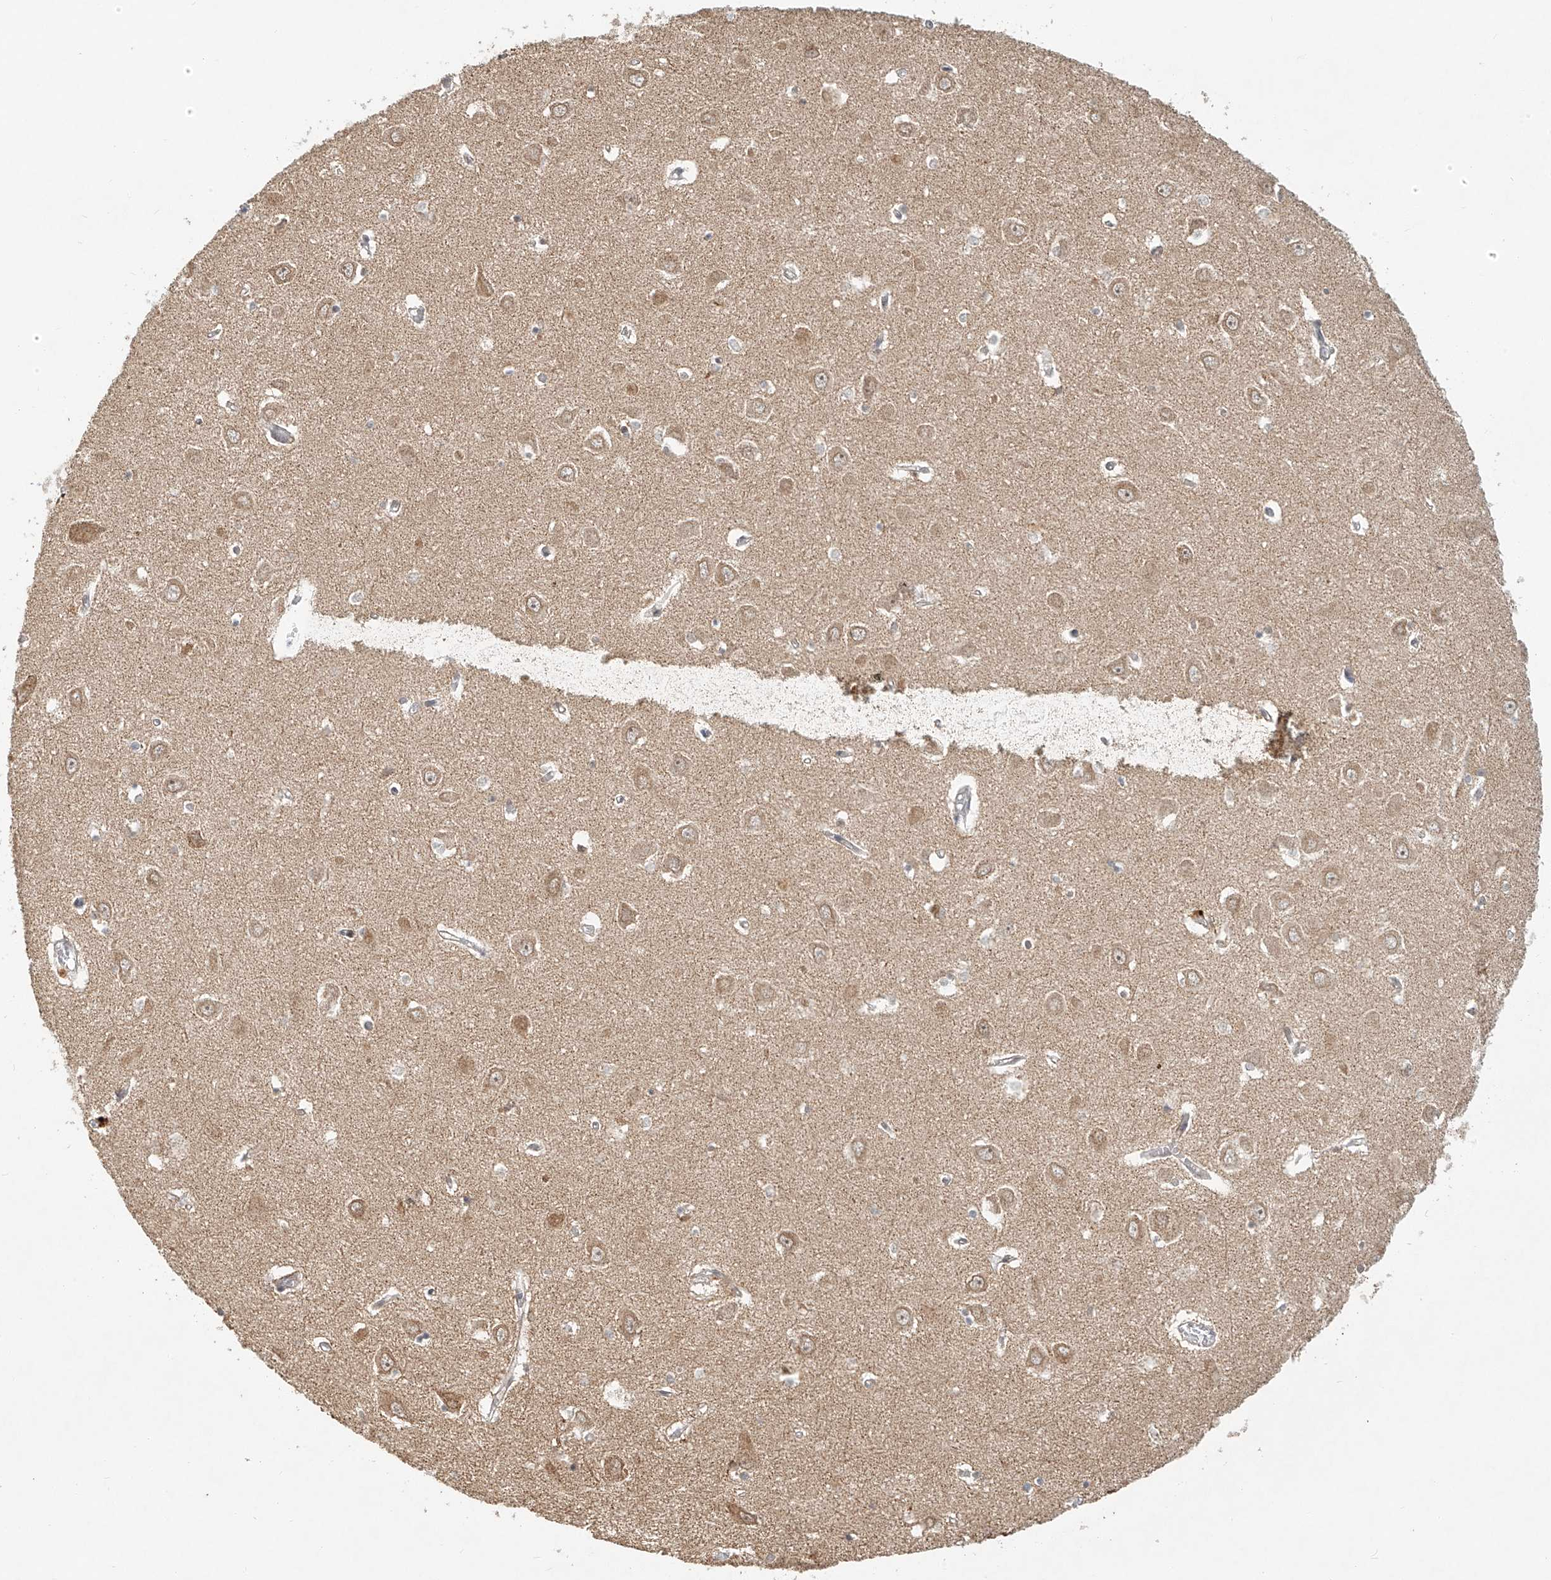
{"staining": {"intensity": "weak", "quantity": "<25%", "location": "cytoplasmic/membranous"}, "tissue": "hippocampus", "cell_type": "Glial cells", "image_type": "normal", "snomed": [{"axis": "morphology", "description": "Normal tissue, NOS"}, {"axis": "topography", "description": "Hippocampus"}], "caption": "Glial cells are negative for protein expression in unremarkable human hippocampus. The staining is performed using DAB (3,3'-diaminobenzidine) brown chromogen with nuclei counter-stained in using hematoxylin.", "gene": "SYTL3", "patient": {"sex": "male", "age": 70}}